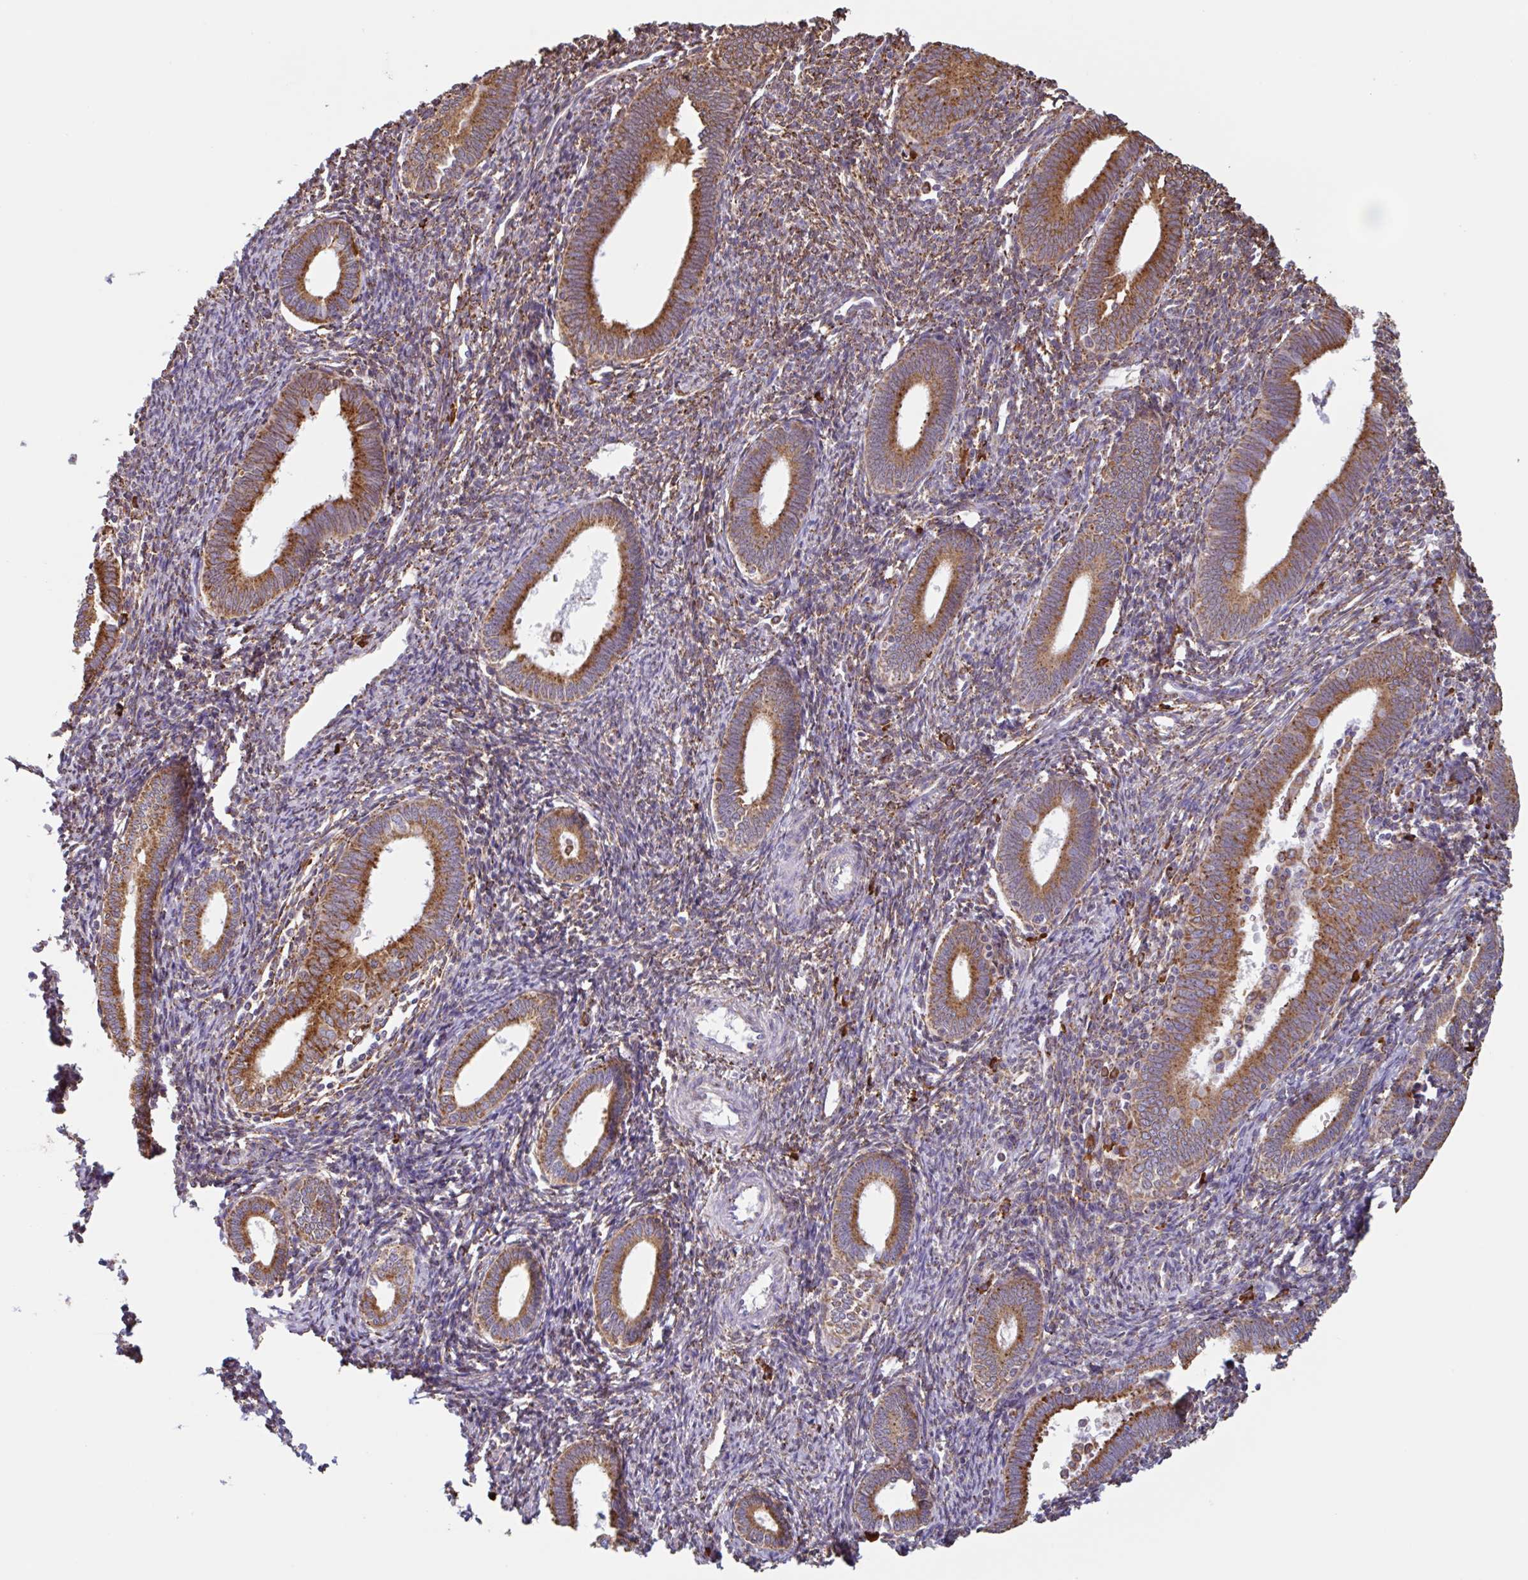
{"staining": {"intensity": "moderate", "quantity": ">75%", "location": "cytoplasmic/membranous"}, "tissue": "endometrium", "cell_type": "Cells in endometrial stroma", "image_type": "normal", "snomed": [{"axis": "morphology", "description": "Normal tissue, NOS"}, {"axis": "topography", "description": "Endometrium"}], "caption": "Immunohistochemistry (IHC) of unremarkable endometrium demonstrates medium levels of moderate cytoplasmic/membranous positivity in about >75% of cells in endometrial stroma. The staining was performed using DAB (3,3'-diaminobenzidine), with brown indicating positive protein expression. Nuclei are stained blue with hematoxylin.", "gene": "DOK4", "patient": {"sex": "female", "age": 41}}